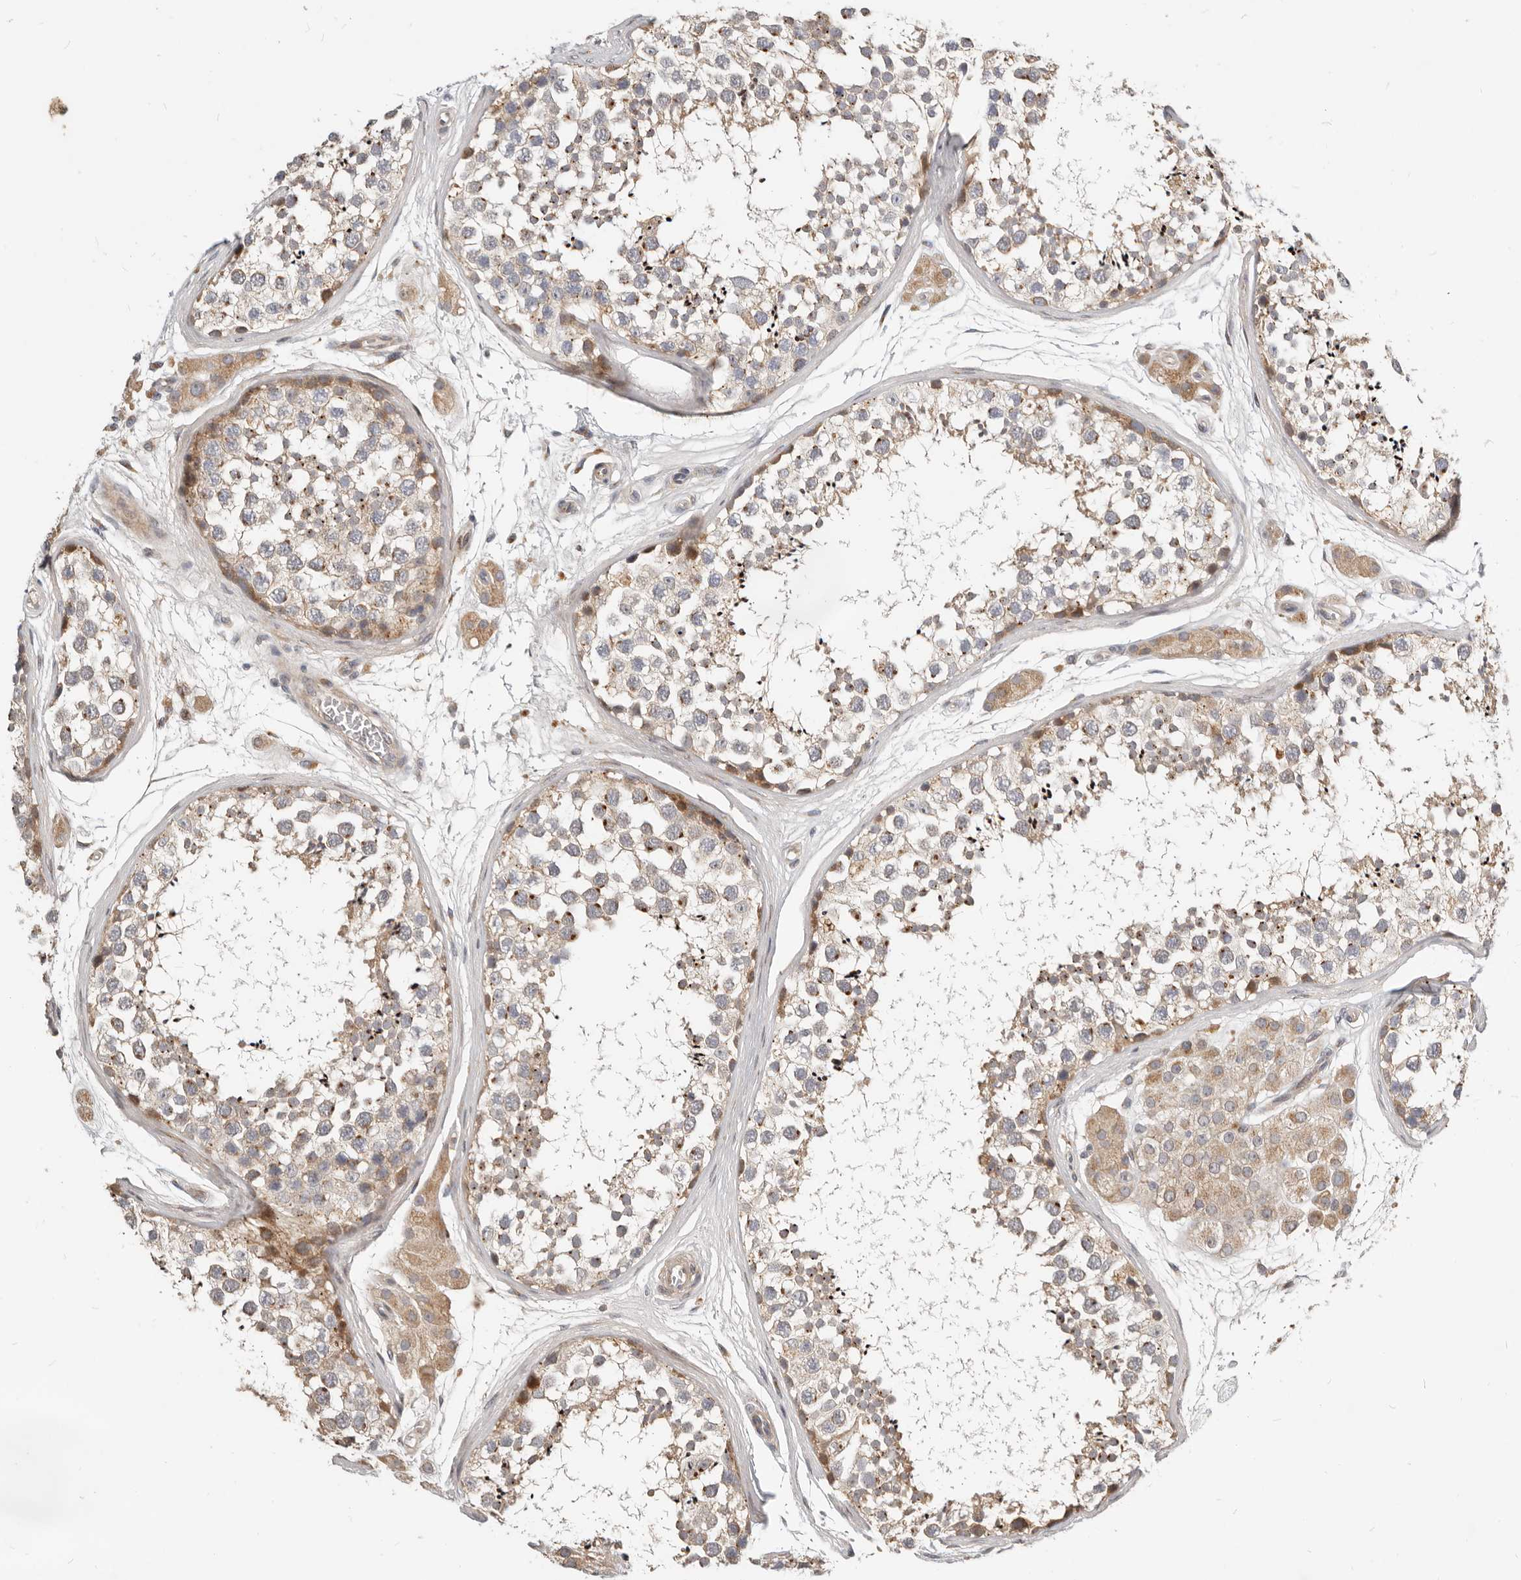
{"staining": {"intensity": "weak", "quantity": "25%-75%", "location": "cytoplasmic/membranous"}, "tissue": "testis", "cell_type": "Cells in seminiferous ducts", "image_type": "normal", "snomed": [{"axis": "morphology", "description": "Normal tissue, NOS"}, {"axis": "topography", "description": "Testis"}], "caption": "IHC image of benign testis: human testis stained using IHC exhibits low levels of weak protein expression localized specifically in the cytoplasmic/membranous of cells in seminiferous ducts, appearing as a cytoplasmic/membranous brown color.", "gene": "NPY4R2", "patient": {"sex": "male", "age": 56}}